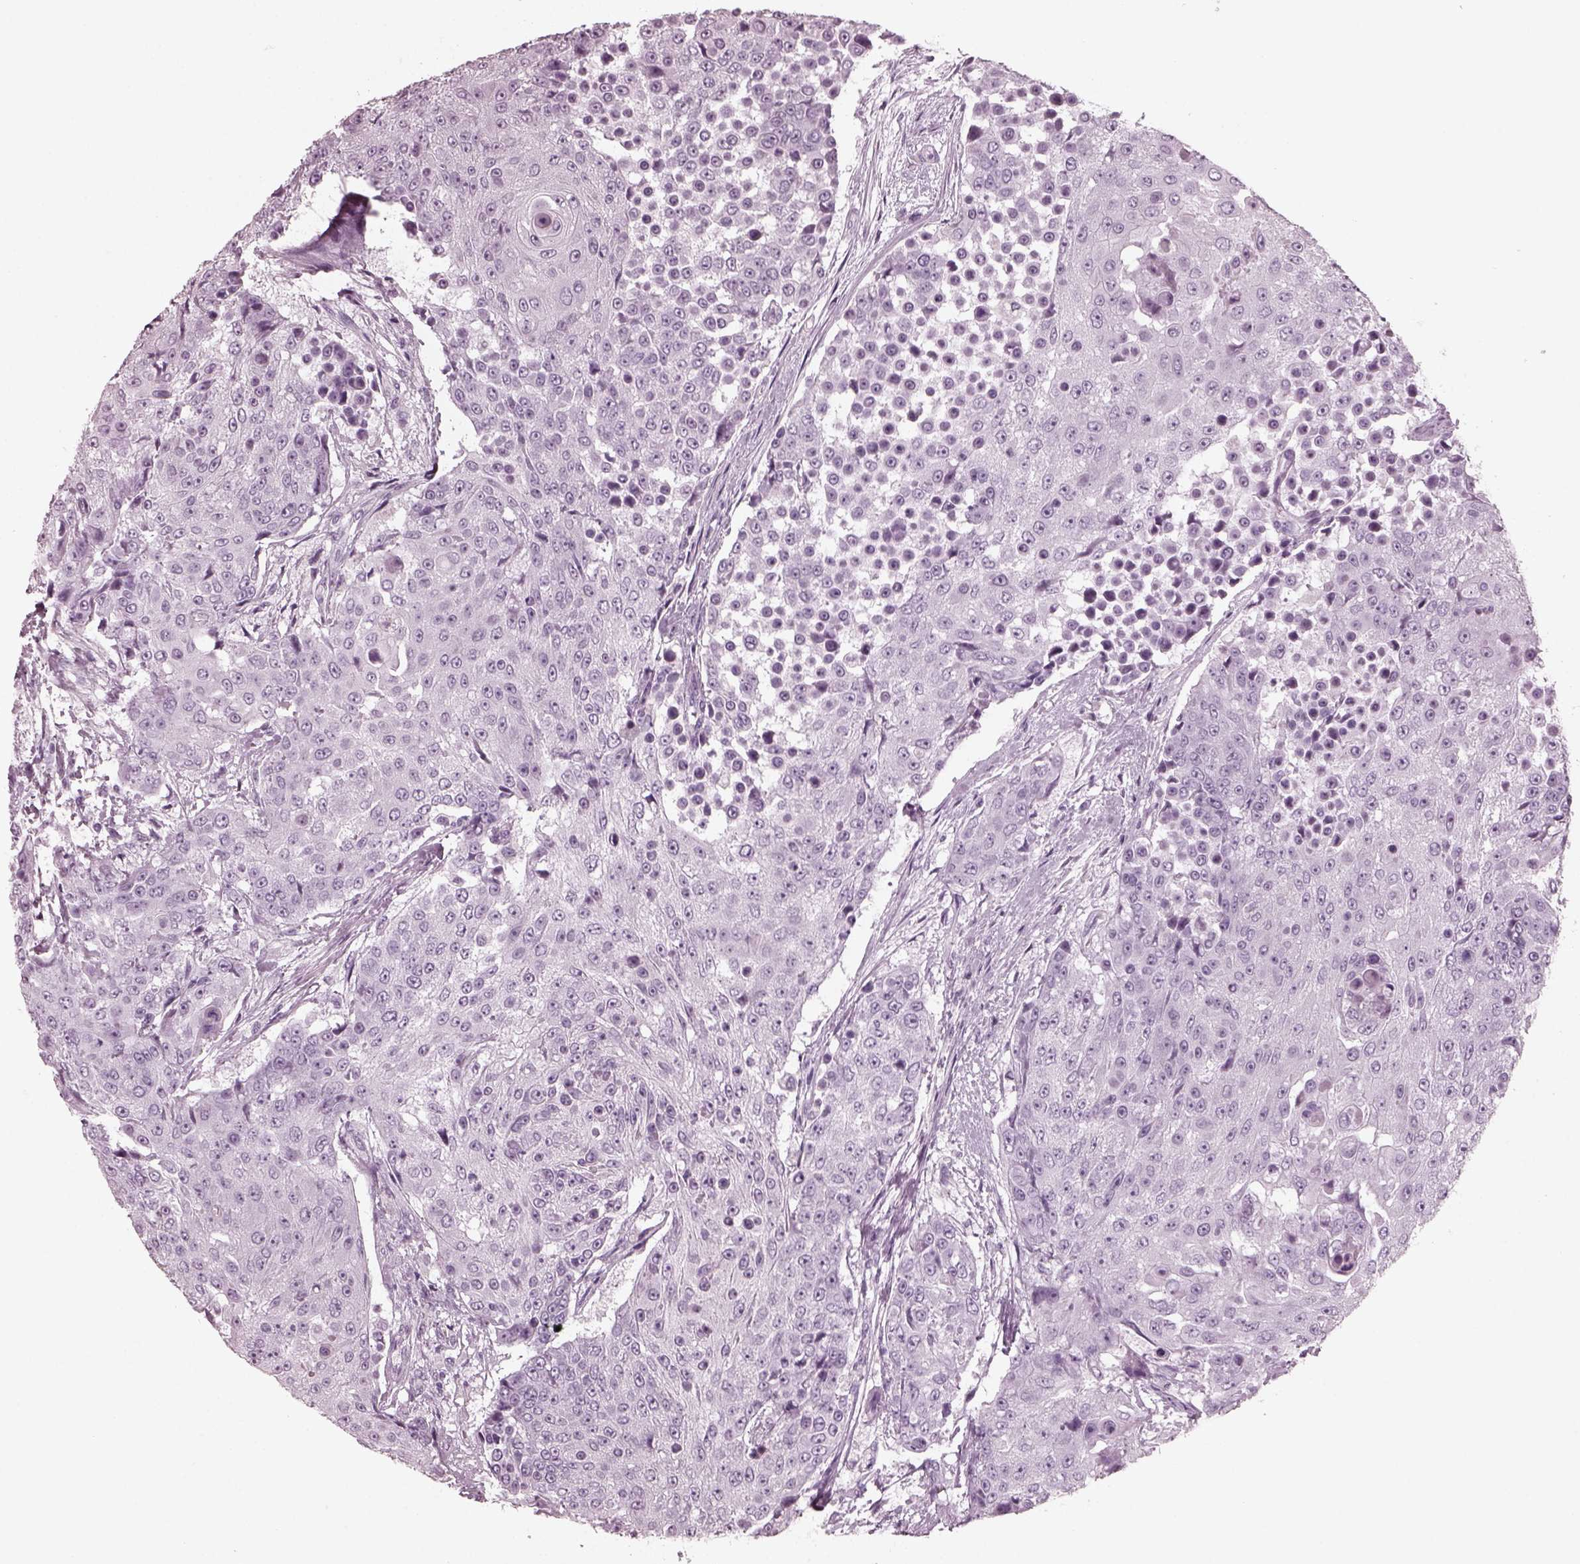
{"staining": {"intensity": "negative", "quantity": "none", "location": "none"}, "tissue": "urothelial cancer", "cell_type": "Tumor cells", "image_type": "cancer", "snomed": [{"axis": "morphology", "description": "Urothelial carcinoma, High grade"}, {"axis": "topography", "description": "Urinary bladder"}], "caption": "High-grade urothelial carcinoma stained for a protein using IHC displays no staining tumor cells.", "gene": "RCVRN", "patient": {"sex": "female", "age": 63}}